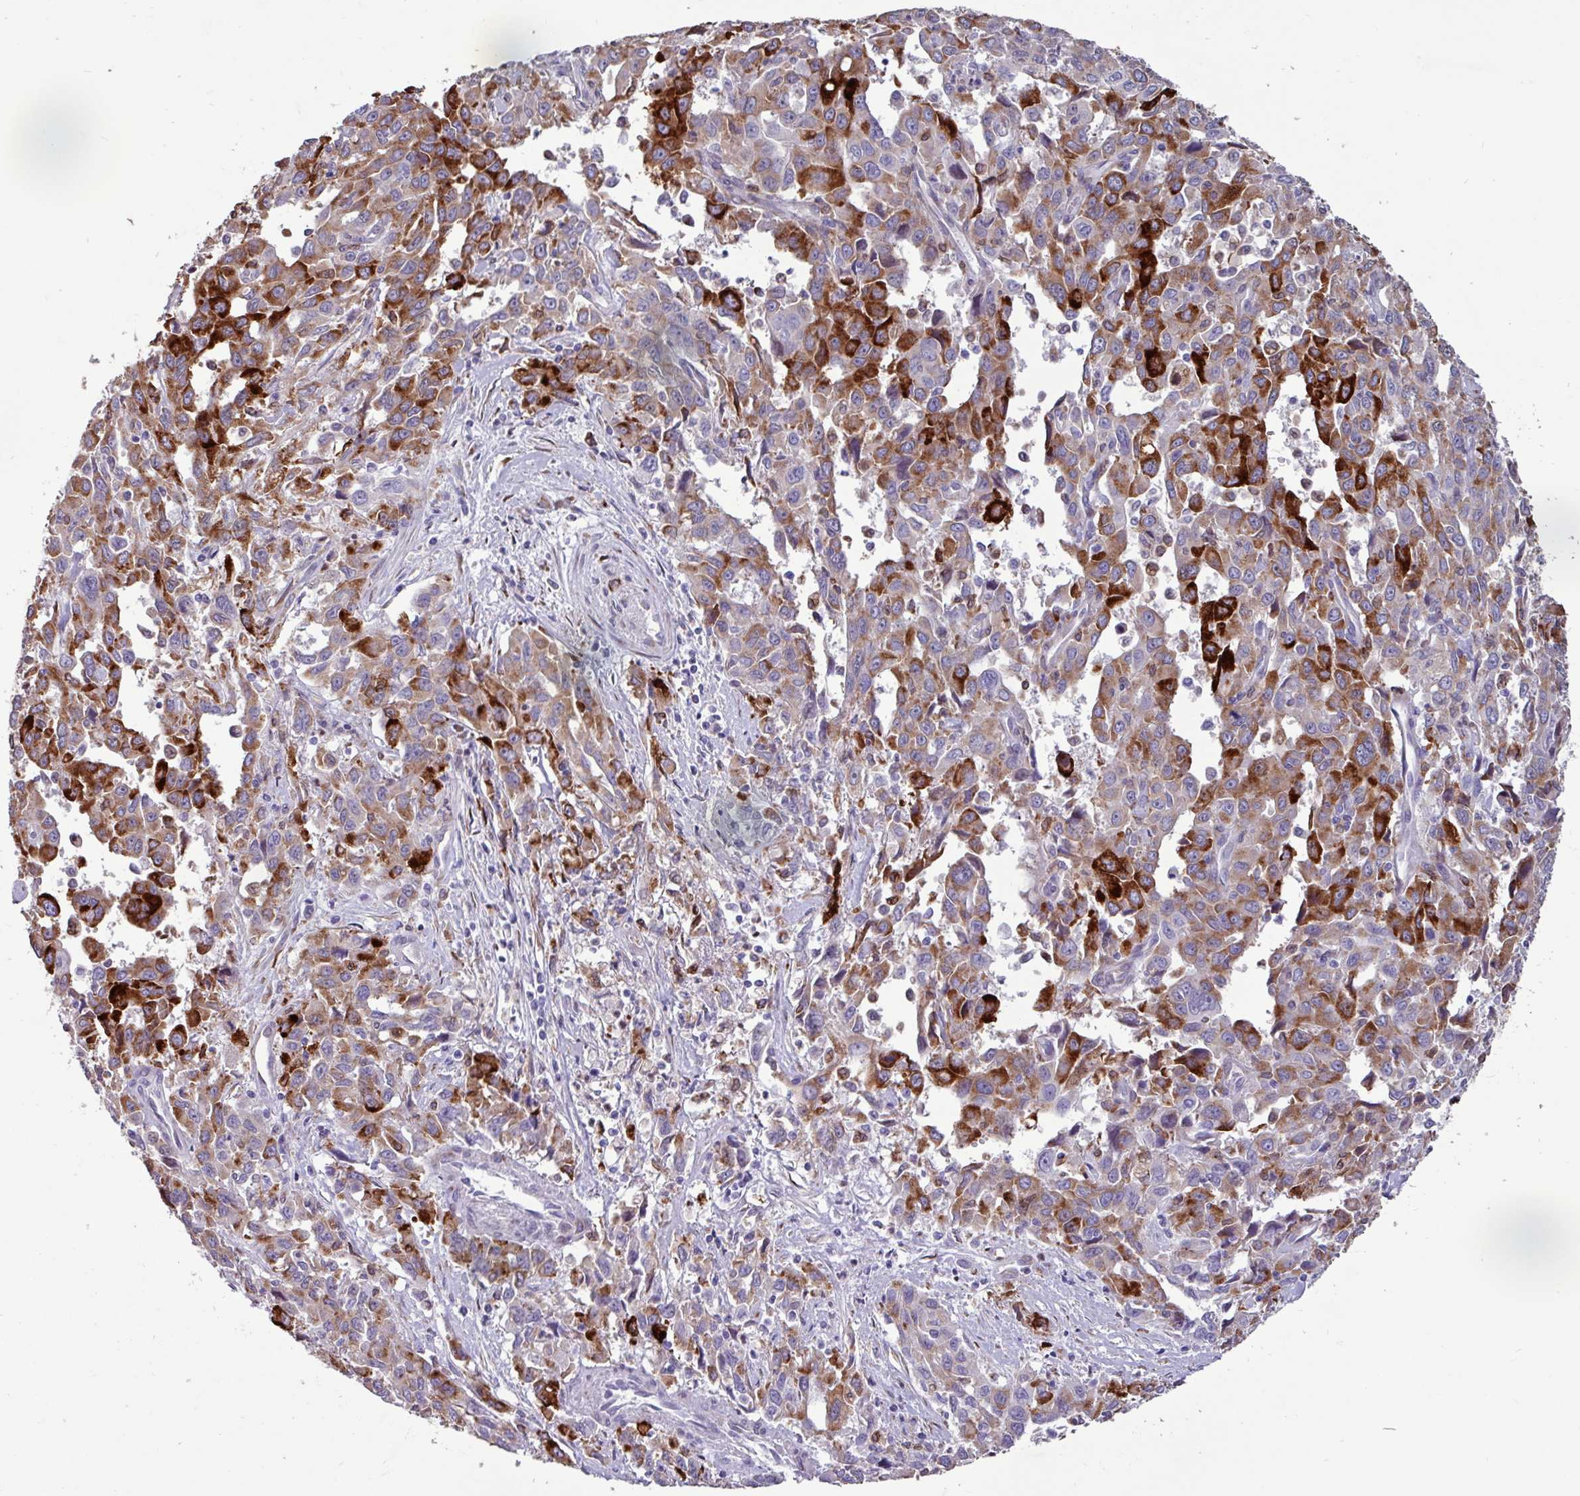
{"staining": {"intensity": "strong", "quantity": "25%-75%", "location": "cytoplasmic/membranous"}, "tissue": "liver cancer", "cell_type": "Tumor cells", "image_type": "cancer", "snomed": [{"axis": "morphology", "description": "Carcinoma, Hepatocellular, NOS"}, {"axis": "topography", "description": "Liver"}], "caption": "Immunohistochemical staining of human liver cancer displays strong cytoplasmic/membranous protein staining in approximately 25%-75% of tumor cells.", "gene": "PPP1R35", "patient": {"sex": "male", "age": 63}}